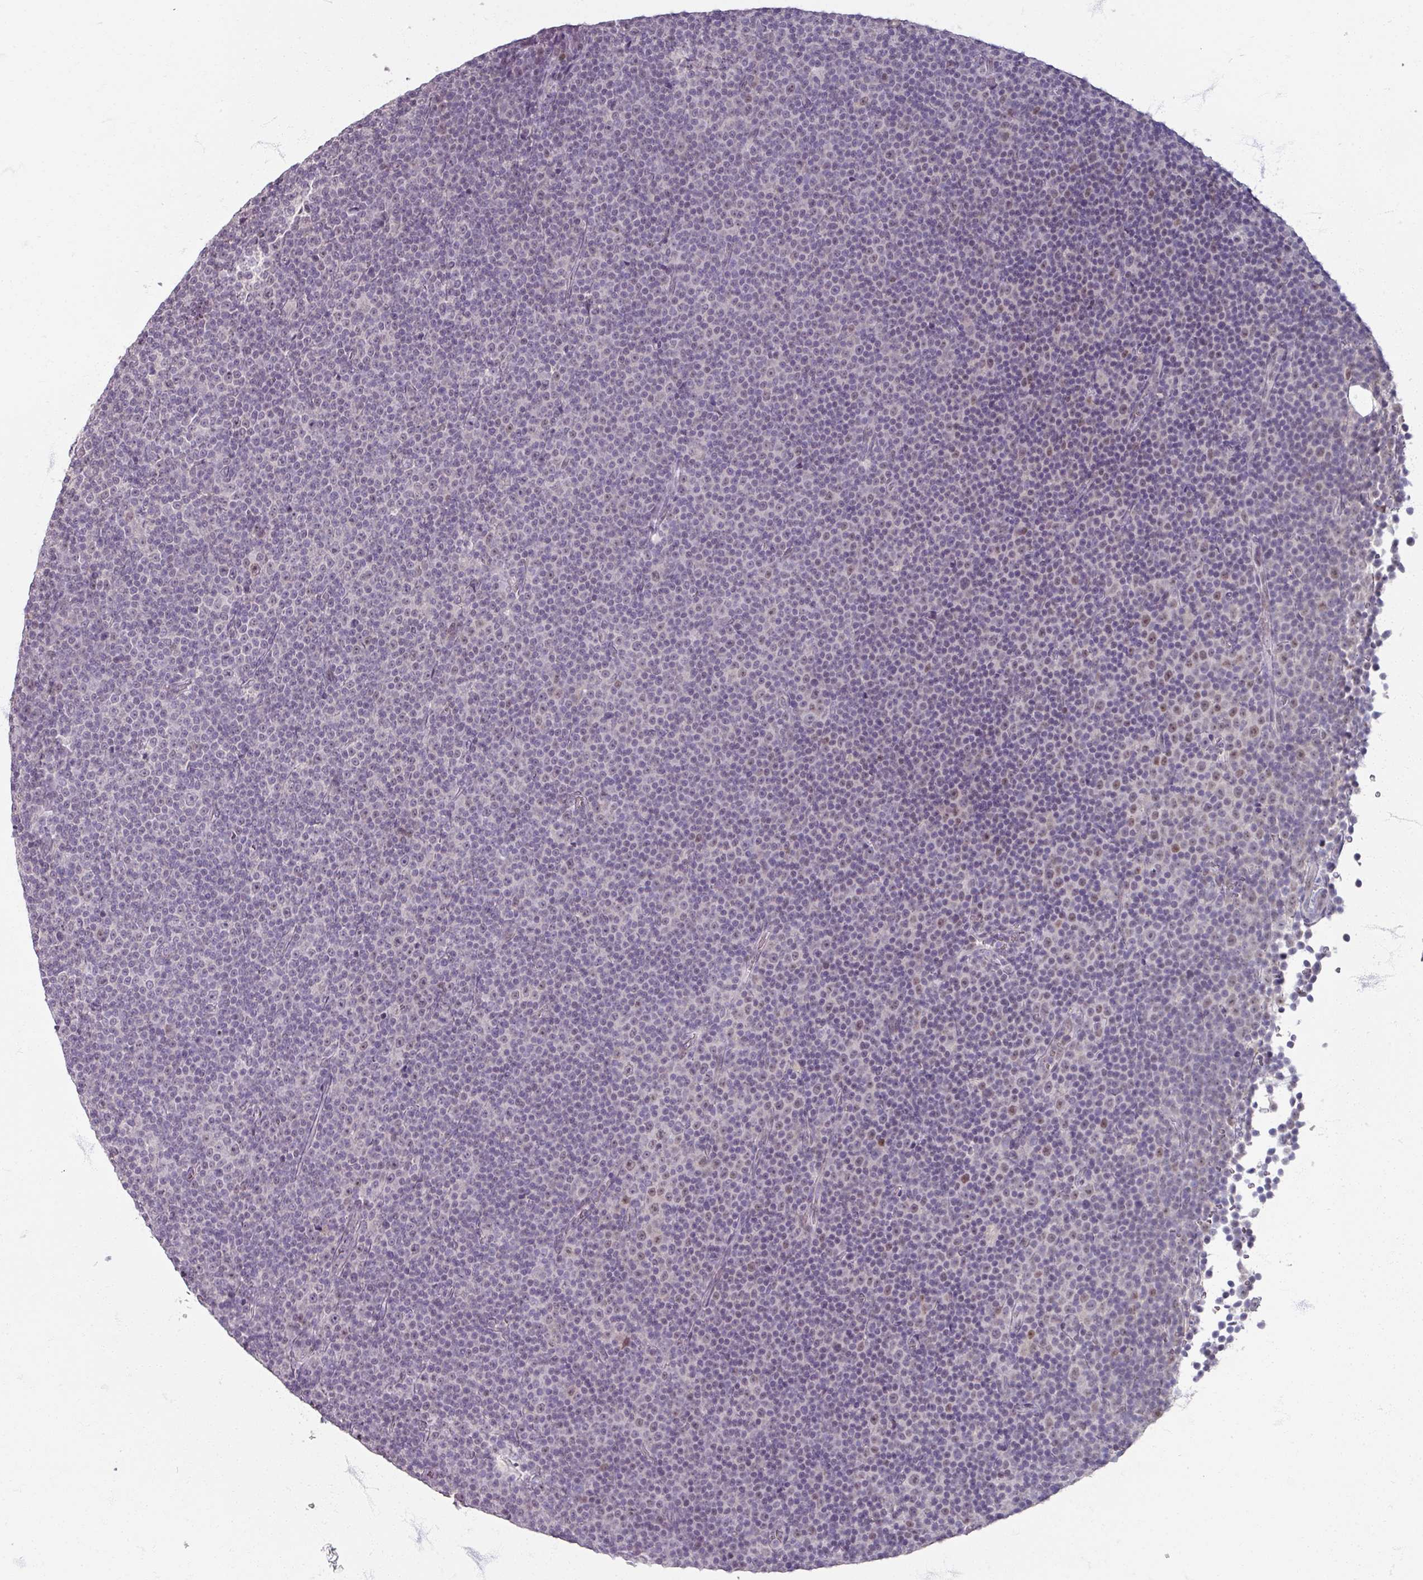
{"staining": {"intensity": "weak", "quantity": "<25%", "location": "nuclear"}, "tissue": "lymphoma", "cell_type": "Tumor cells", "image_type": "cancer", "snomed": [{"axis": "morphology", "description": "Malignant lymphoma, non-Hodgkin's type, Low grade"}, {"axis": "topography", "description": "Lymph node"}], "caption": "A micrograph of human malignant lymphoma, non-Hodgkin's type (low-grade) is negative for staining in tumor cells.", "gene": "SOX11", "patient": {"sex": "female", "age": 67}}